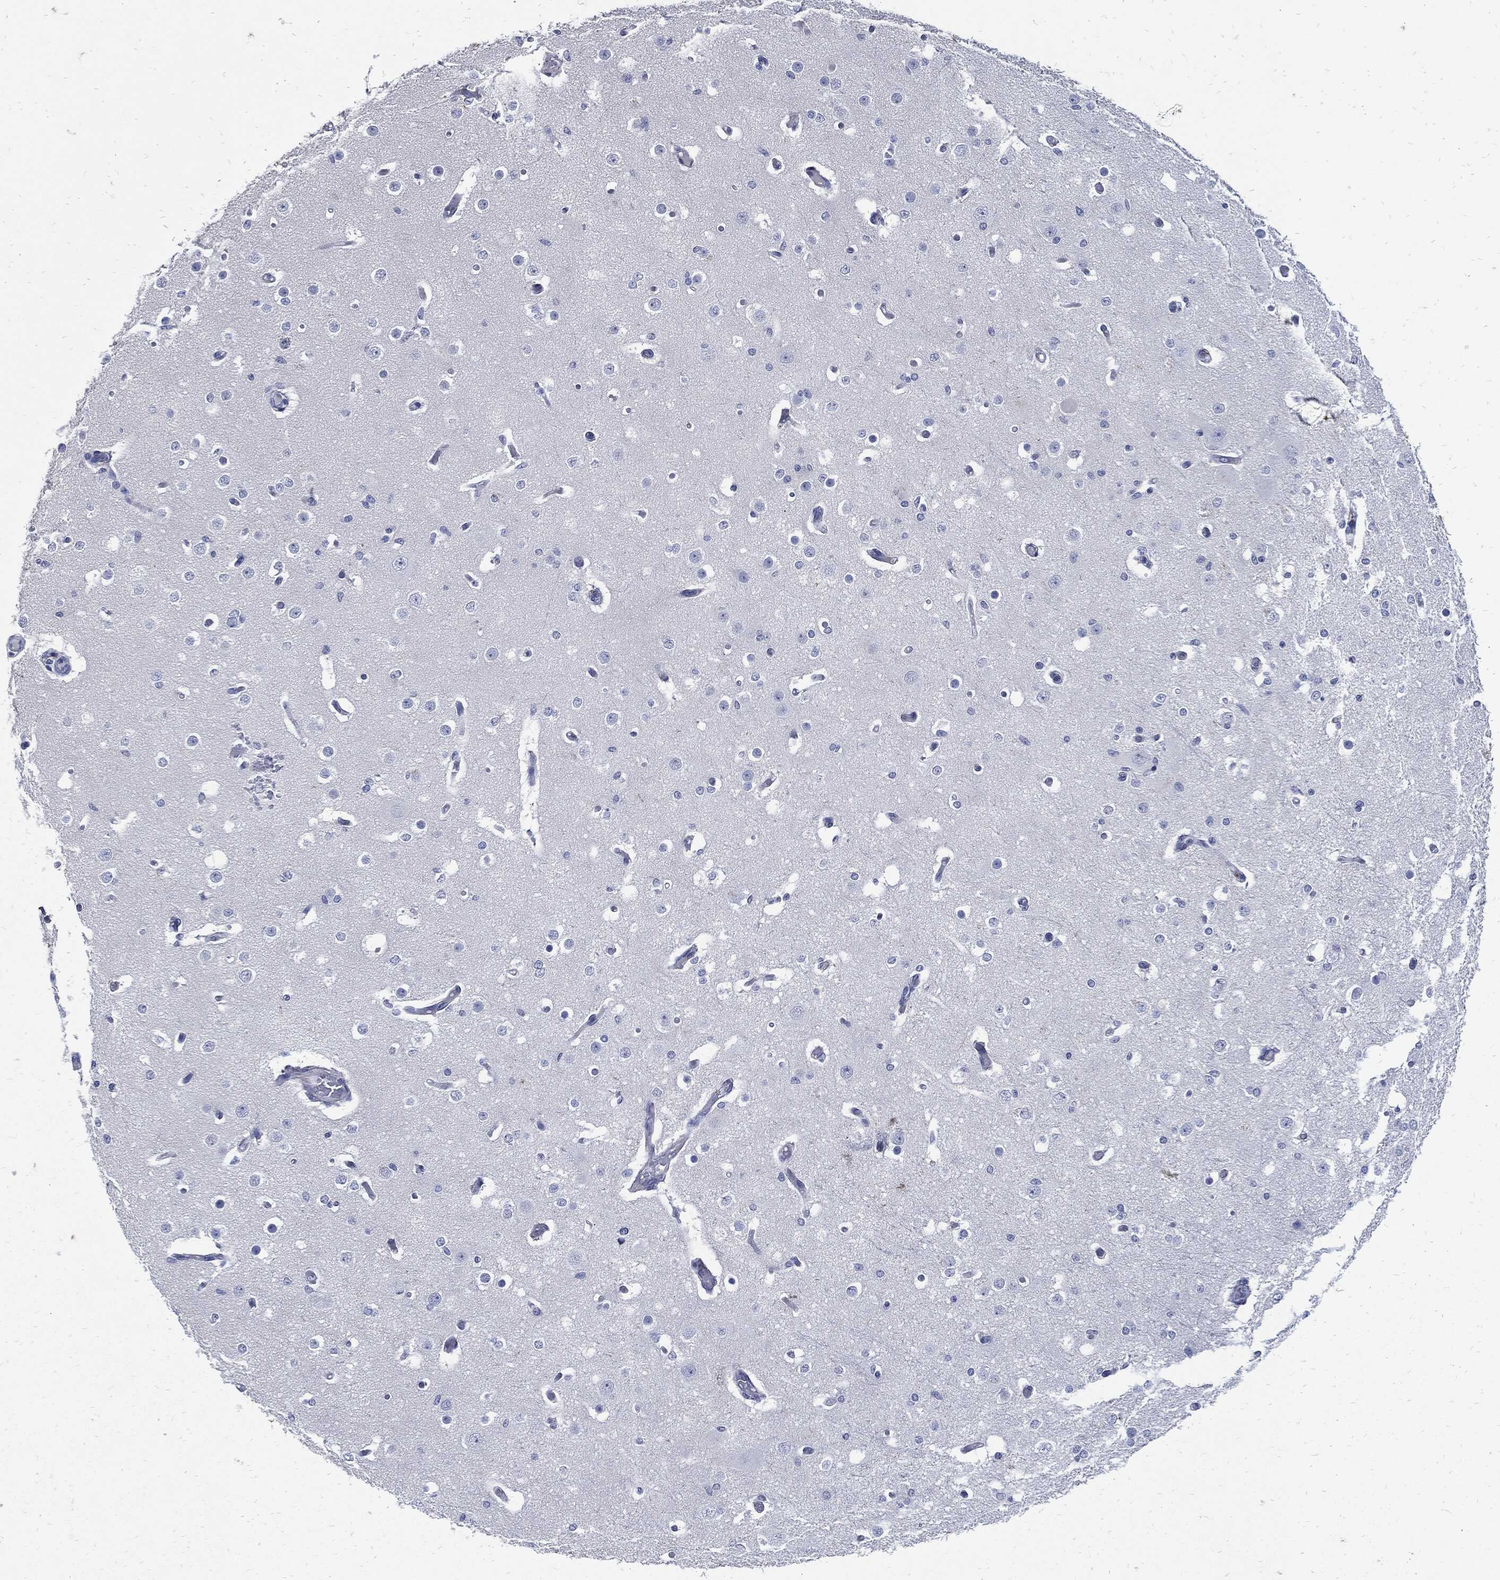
{"staining": {"intensity": "negative", "quantity": "none", "location": "none"}, "tissue": "cerebral cortex", "cell_type": "Endothelial cells", "image_type": "normal", "snomed": [{"axis": "morphology", "description": "Normal tissue, NOS"}, {"axis": "morphology", "description": "Inflammation, NOS"}, {"axis": "topography", "description": "Cerebral cortex"}], "caption": "IHC of unremarkable cerebral cortex reveals no expression in endothelial cells. (Immunohistochemistry (ihc), brightfield microscopy, high magnification).", "gene": "FBN1", "patient": {"sex": "male", "age": 6}}